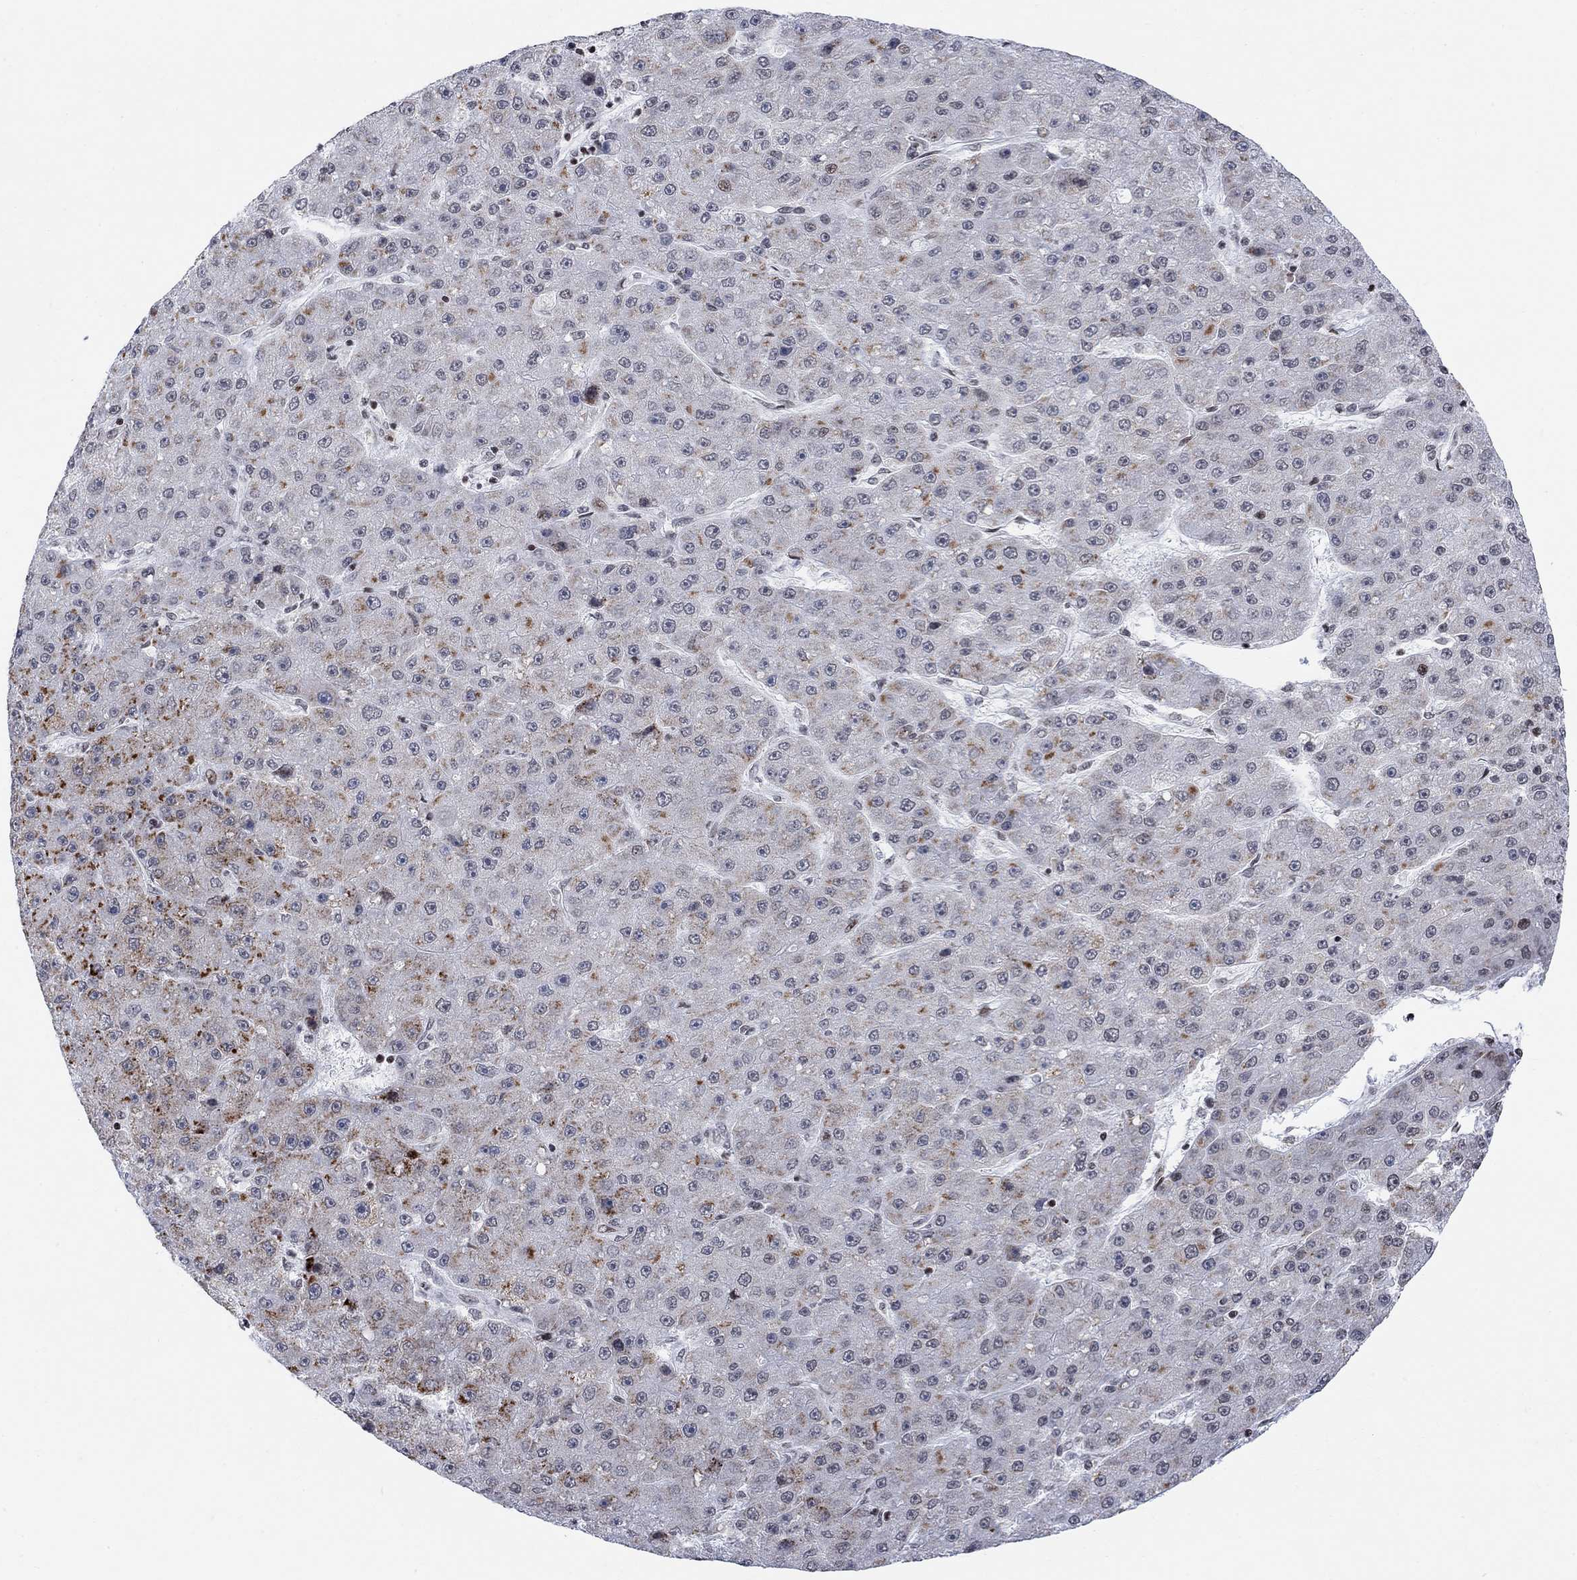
{"staining": {"intensity": "negative", "quantity": "none", "location": "none"}, "tissue": "liver cancer", "cell_type": "Tumor cells", "image_type": "cancer", "snomed": [{"axis": "morphology", "description": "Carcinoma, Hepatocellular, NOS"}, {"axis": "topography", "description": "Liver"}], "caption": "Tumor cells are negative for brown protein staining in hepatocellular carcinoma (liver).", "gene": "ABHD14A", "patient": {"sex": "male", "age": 67}}